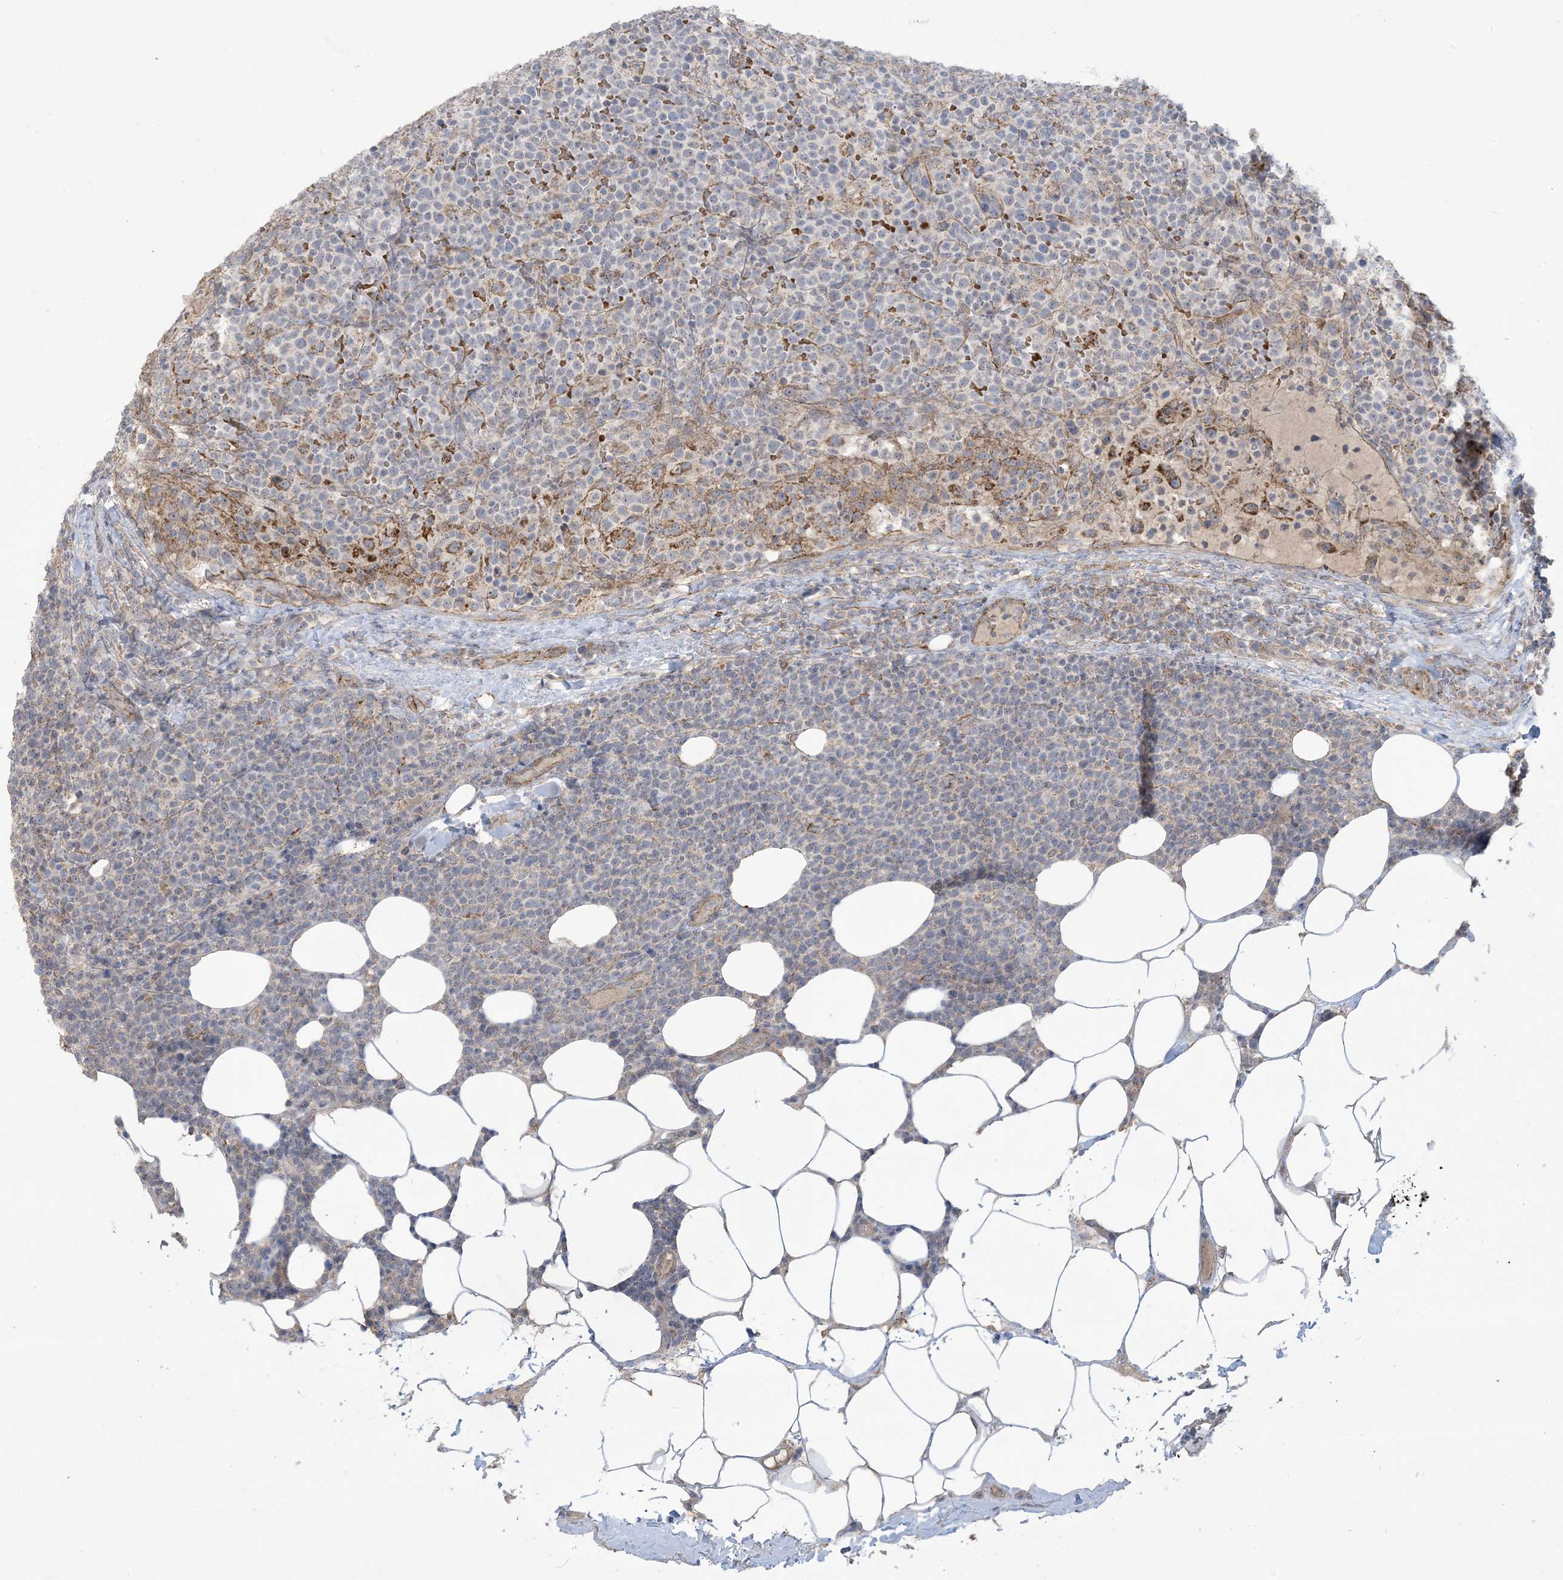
{"staining": {"intensity": "negative", "quantity": "none", "location": "none"}, "tissue": "lymphoma", "cell_type": "Tumor cells", "image_type": "cancer", "snomed": [{"axis": "morphology", "description": "Malignant lymphoma, non-Hodgkin's type, High grade"}, {"axis": "topography", "description": "Lymph node"}], "caption": "This is a image of immunohistochemistry (IHC) staining of lymphoma, which shows no expression in tumor cells.", "gene": "KLHL18", "patient": {"sex": "male", "age": 61}}